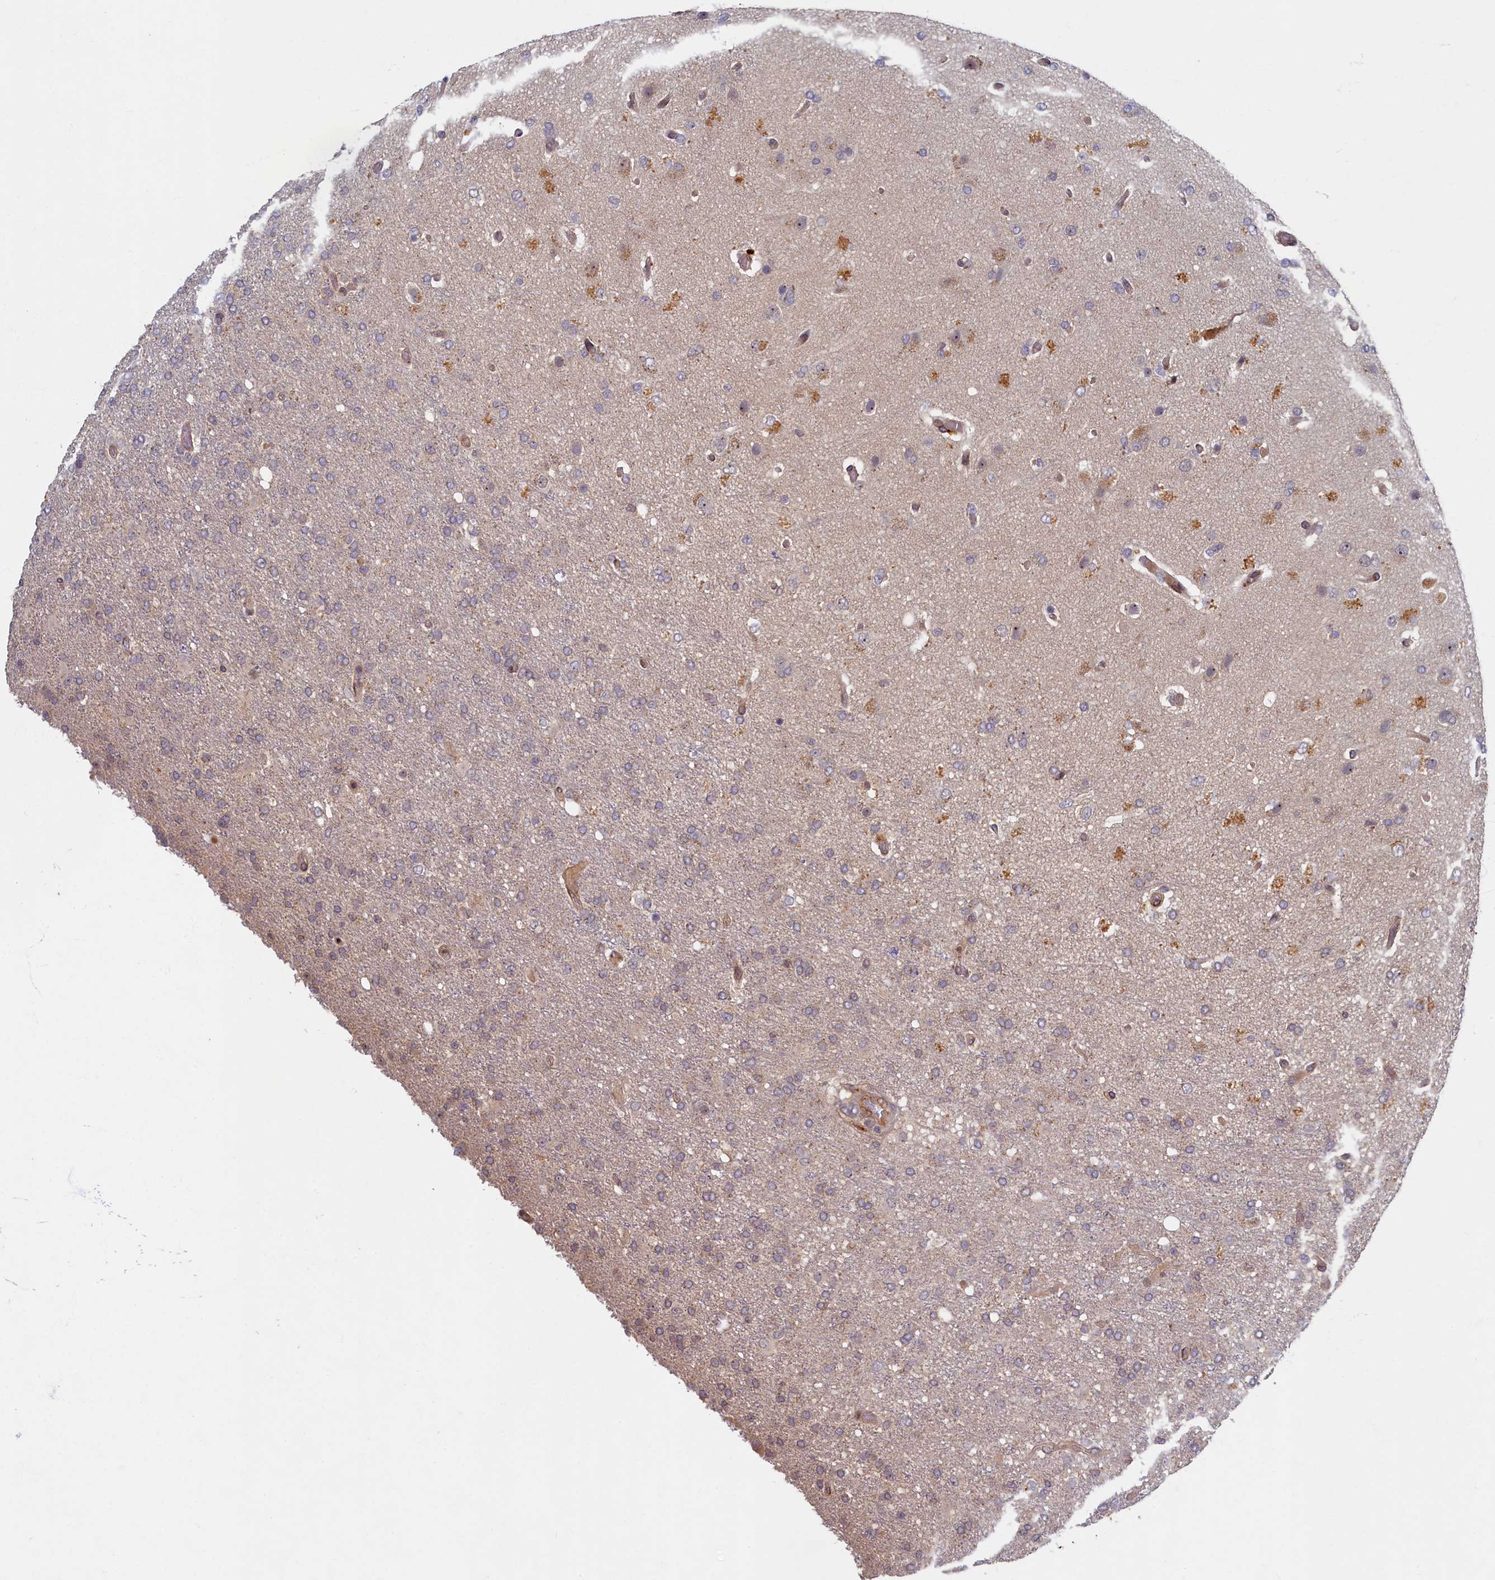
{"staining": {"intensity": "weak", "quantity": "25%-75%", "location": "cytoplasmic/membranous"}, "tissue": "glioma", "cell_type": "Tumor cells", "image_type": "cancer", "snomed": [{"axis": "morphology", "description": "Glioma, malignant, High grade"}, {"axis": "topography", "description": "Brain"}], "caption": "Protein expression analysis of high-grade glioma (malignant) displays weak cytoplasmic/membranous expression in about 25%-75% of tumor cells.", "gene": "CEP20", "patient": {"sex": "female", "age": 74}}